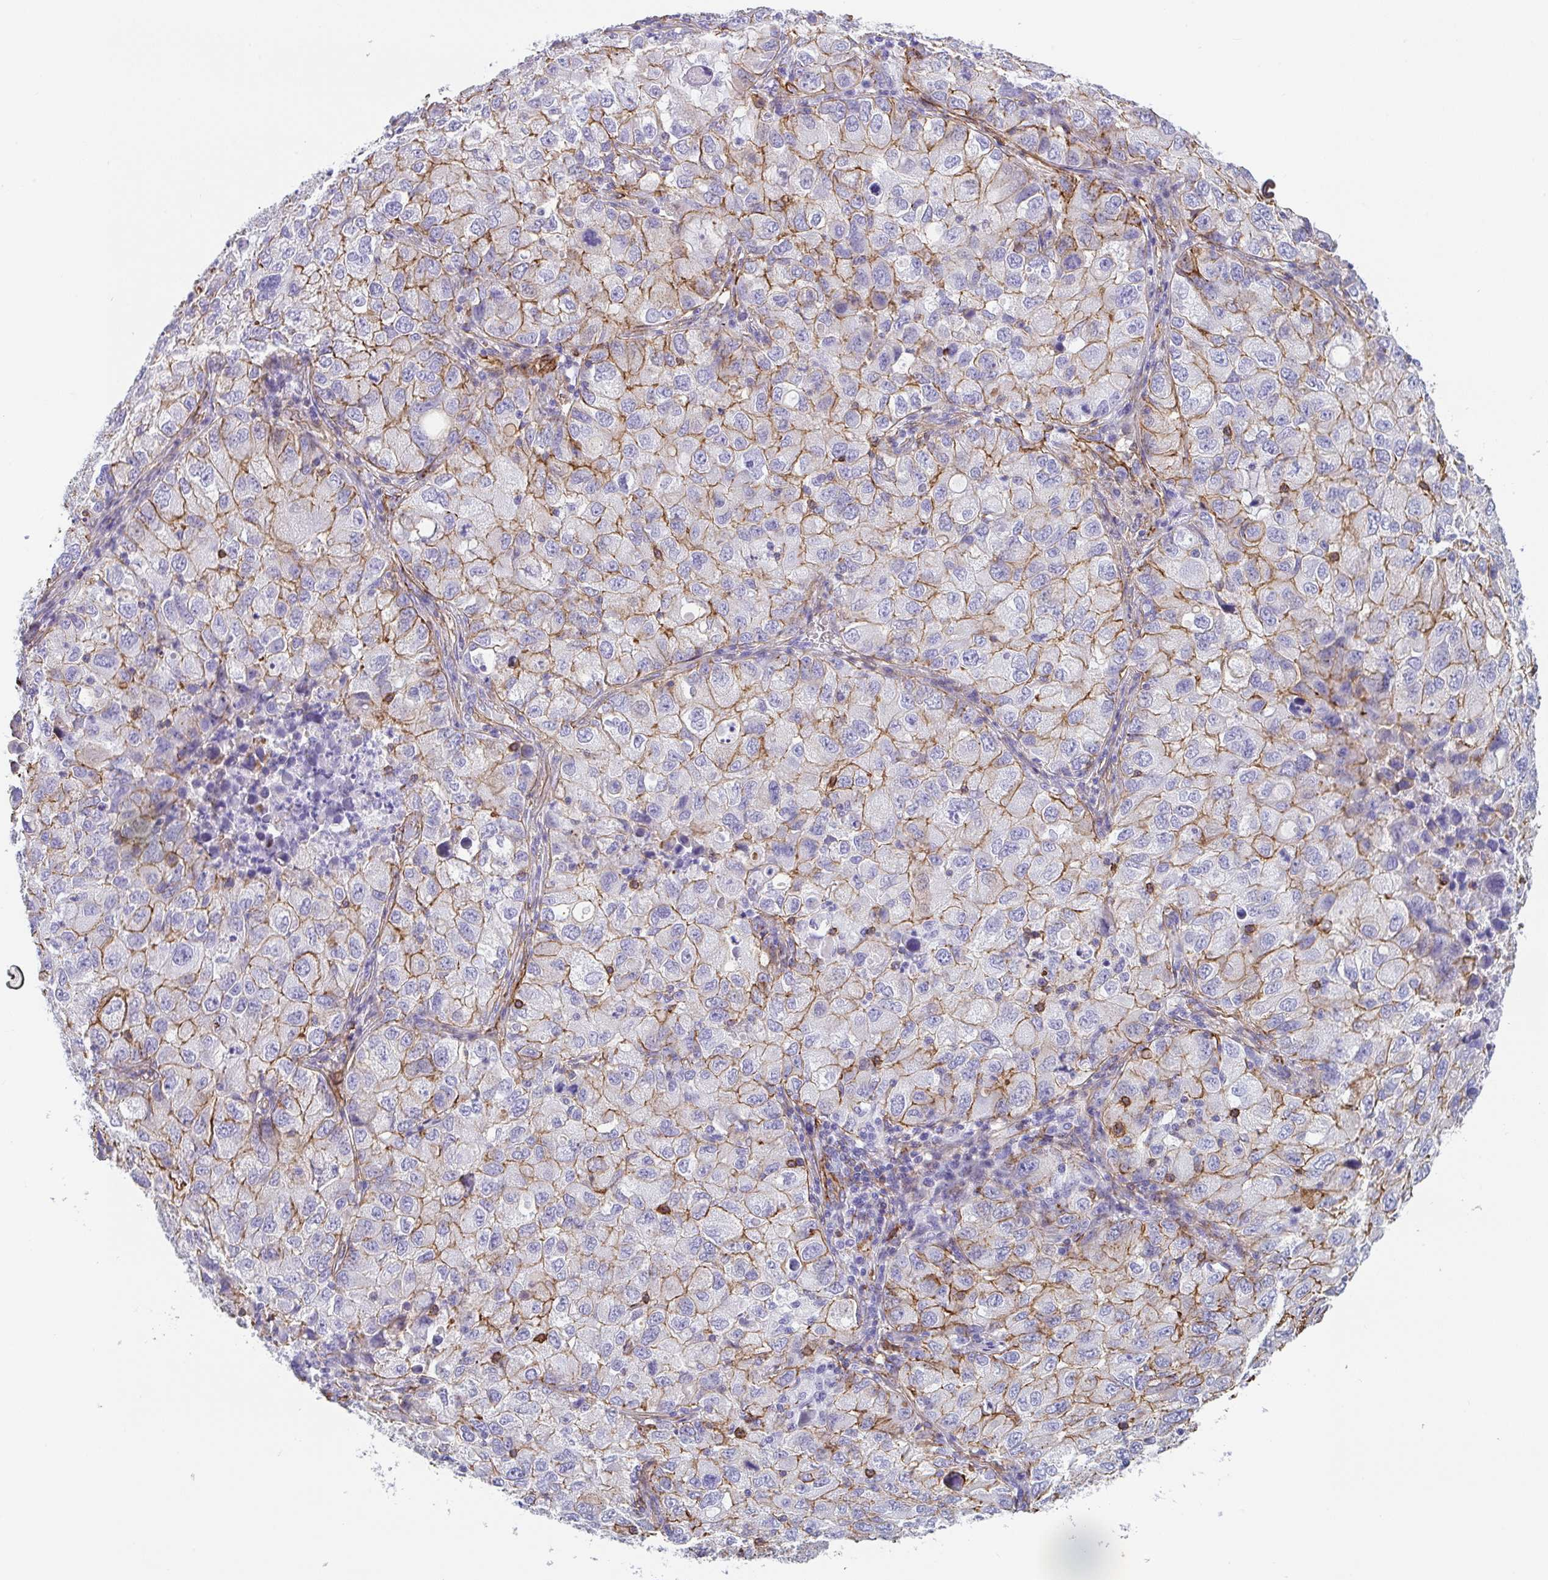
{"staining": {"intensity": "moderate", "quantity": "25%-75%", "location": "cytoplasmic/membranous"}, "tissue": "lung cancer", "cell_type": "Tumor cells", "image_type": "cancer", "snomed": [{"axis": "morphology", "description": "Normal morphology"}, {"axis": "morphology", "description": "Adenocarcinoma, NOS"}, {"axis": "topography", "description": "Lymph node"}, {"axis": "topography", "description": "Lung"}], "caption": "Lung adenocarcinoma stained with a protein marker displays moderate staining in tumor cells.", "gene": "DBN1", "patient": {"sex": "female", "age": 51}}